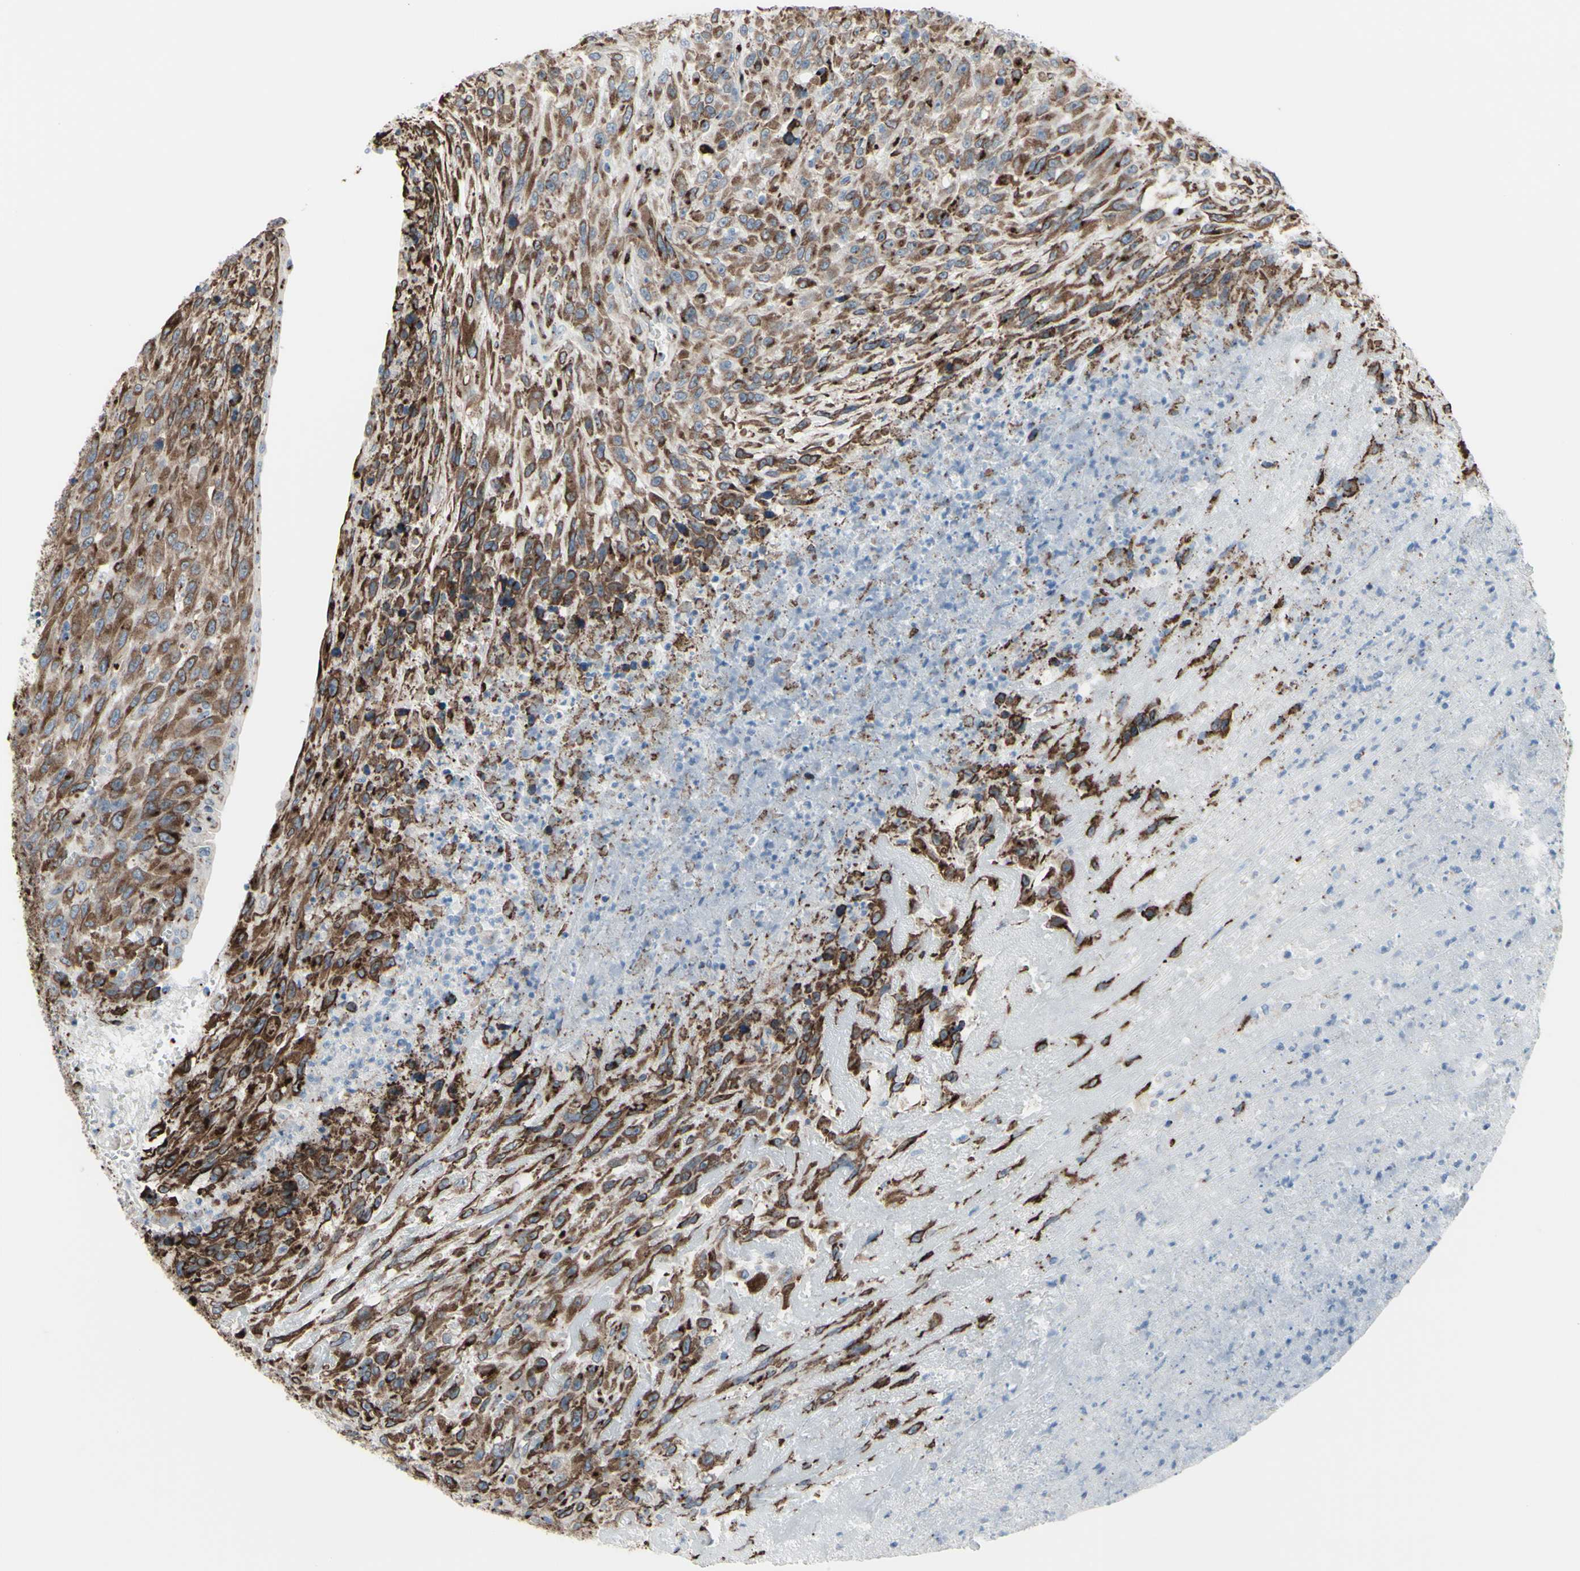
{"staining": {"intensity": "strong", "quantity": ">75%", "location": "cytoplasmic/membranous"}, "tissue": "urothelial cancer", "cell_type": "Tumor cells", "image_type": "cancer", "snomed": [{"axis": "morphology", "description": "Urothelial carcinoma, High grade"}, {"axis": "topography", "description": "Urinary bladder"}], "caption": "Immunohistochemistry image of neoplastic tissue: human urothelial cancer stained using immunohistochemistry shows high levels of strong protein expression localized specifically in the cytoplasmic/membranous of tumor cells, appearing as a cytoplasmic/membranous brown color.", "gene": "GLG1", "patient": {"sex": "male", "age": 66}}